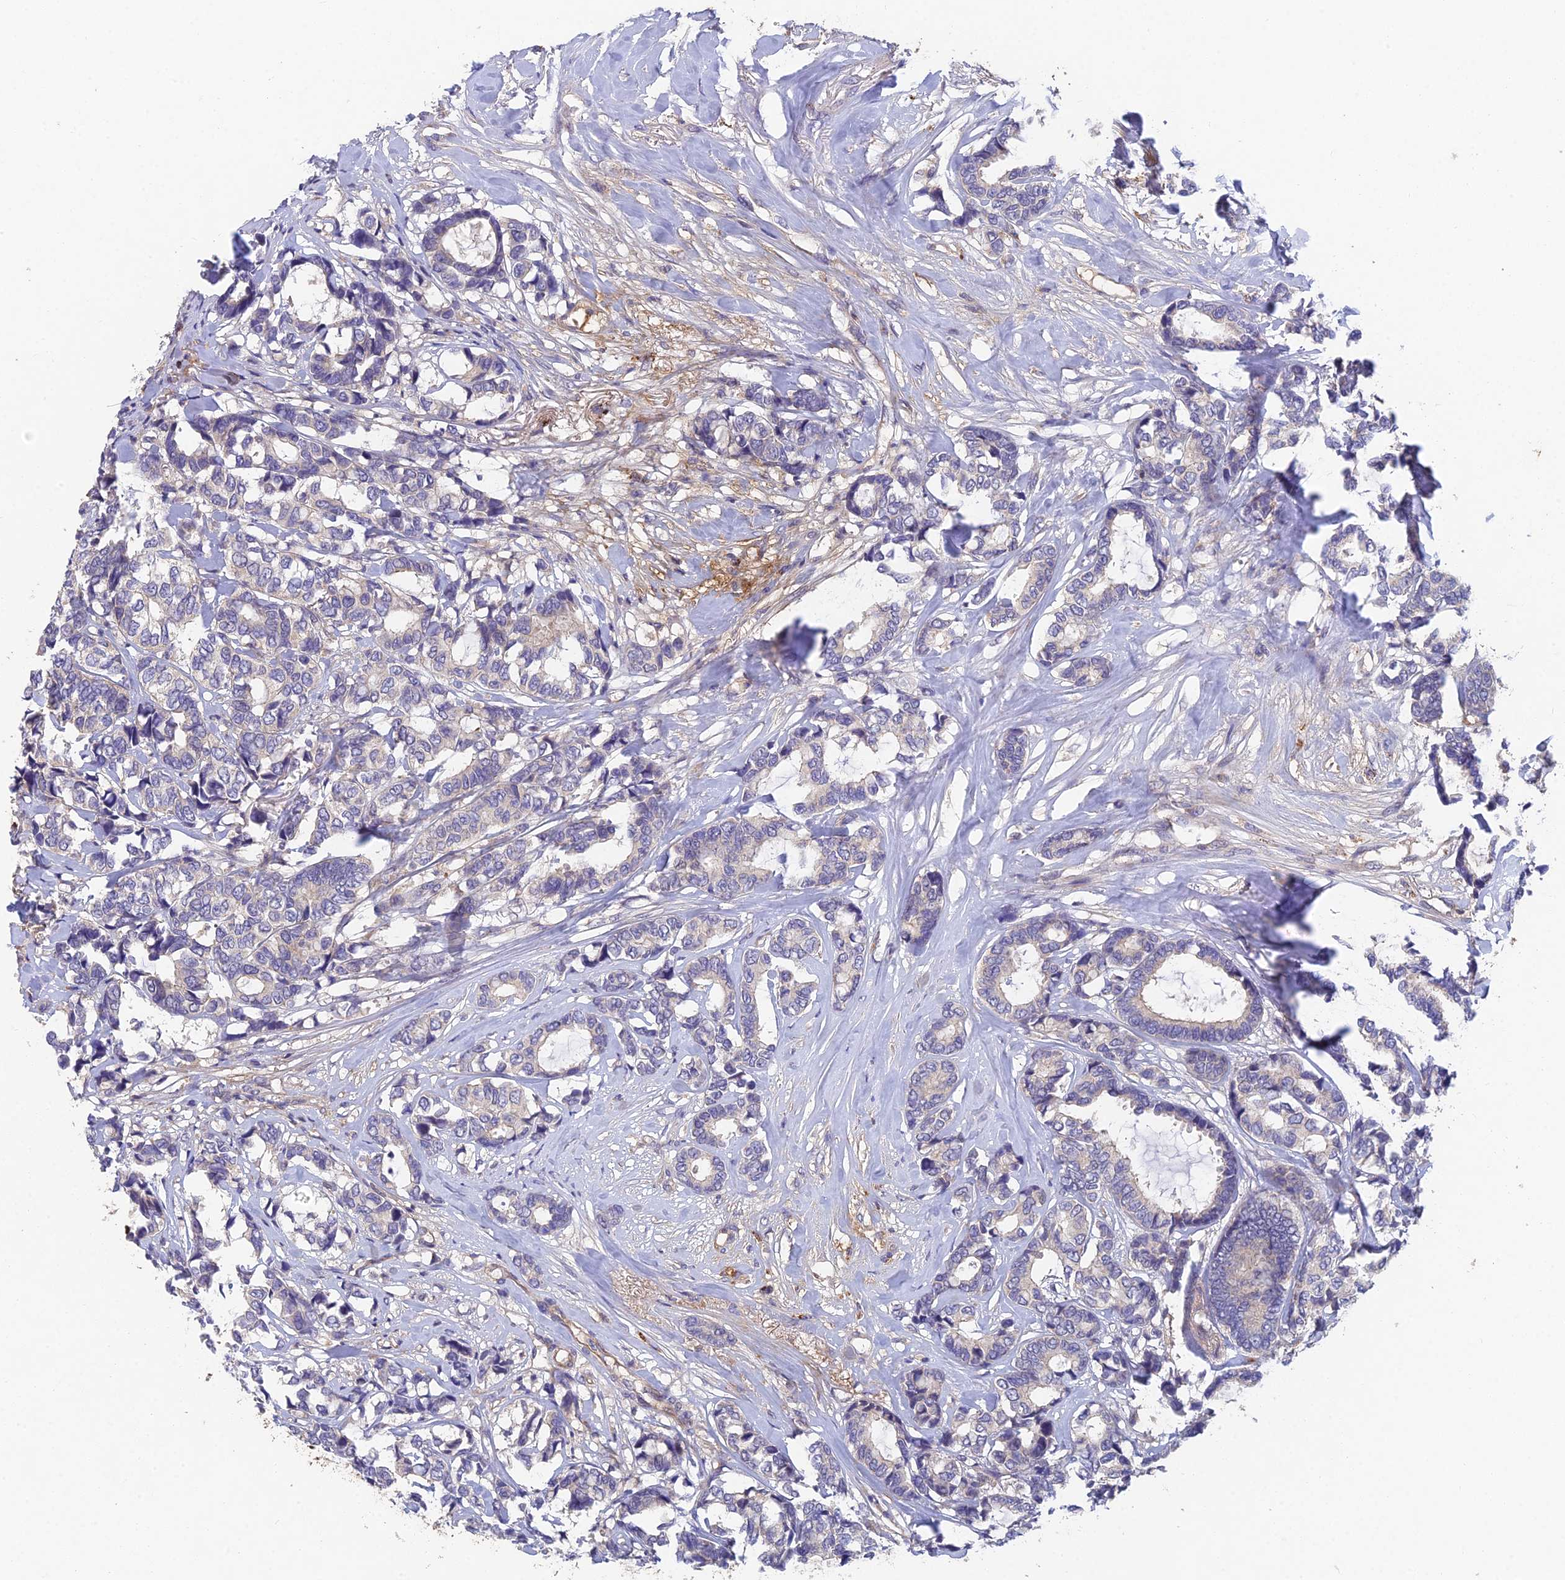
{"staining": {"intensity": "negative", "quantity": "none", "location": "none"}, "tissue": "breast cancer", "cell_type": "Tumor cells", "image_type": "cancer", "snomed": [{"axis": "morphology", "description": "Duct carcinoma"}, {"axis": "topography", "description": "Breast"}], "caption": "High power microscopy micrograph of an IHC histopathology image of breast intraductal carcinoma, revealing no significant expression in tumor cells.", "gene": "ADAMTS13", "patient": {"sex": "female", "age": 87}}